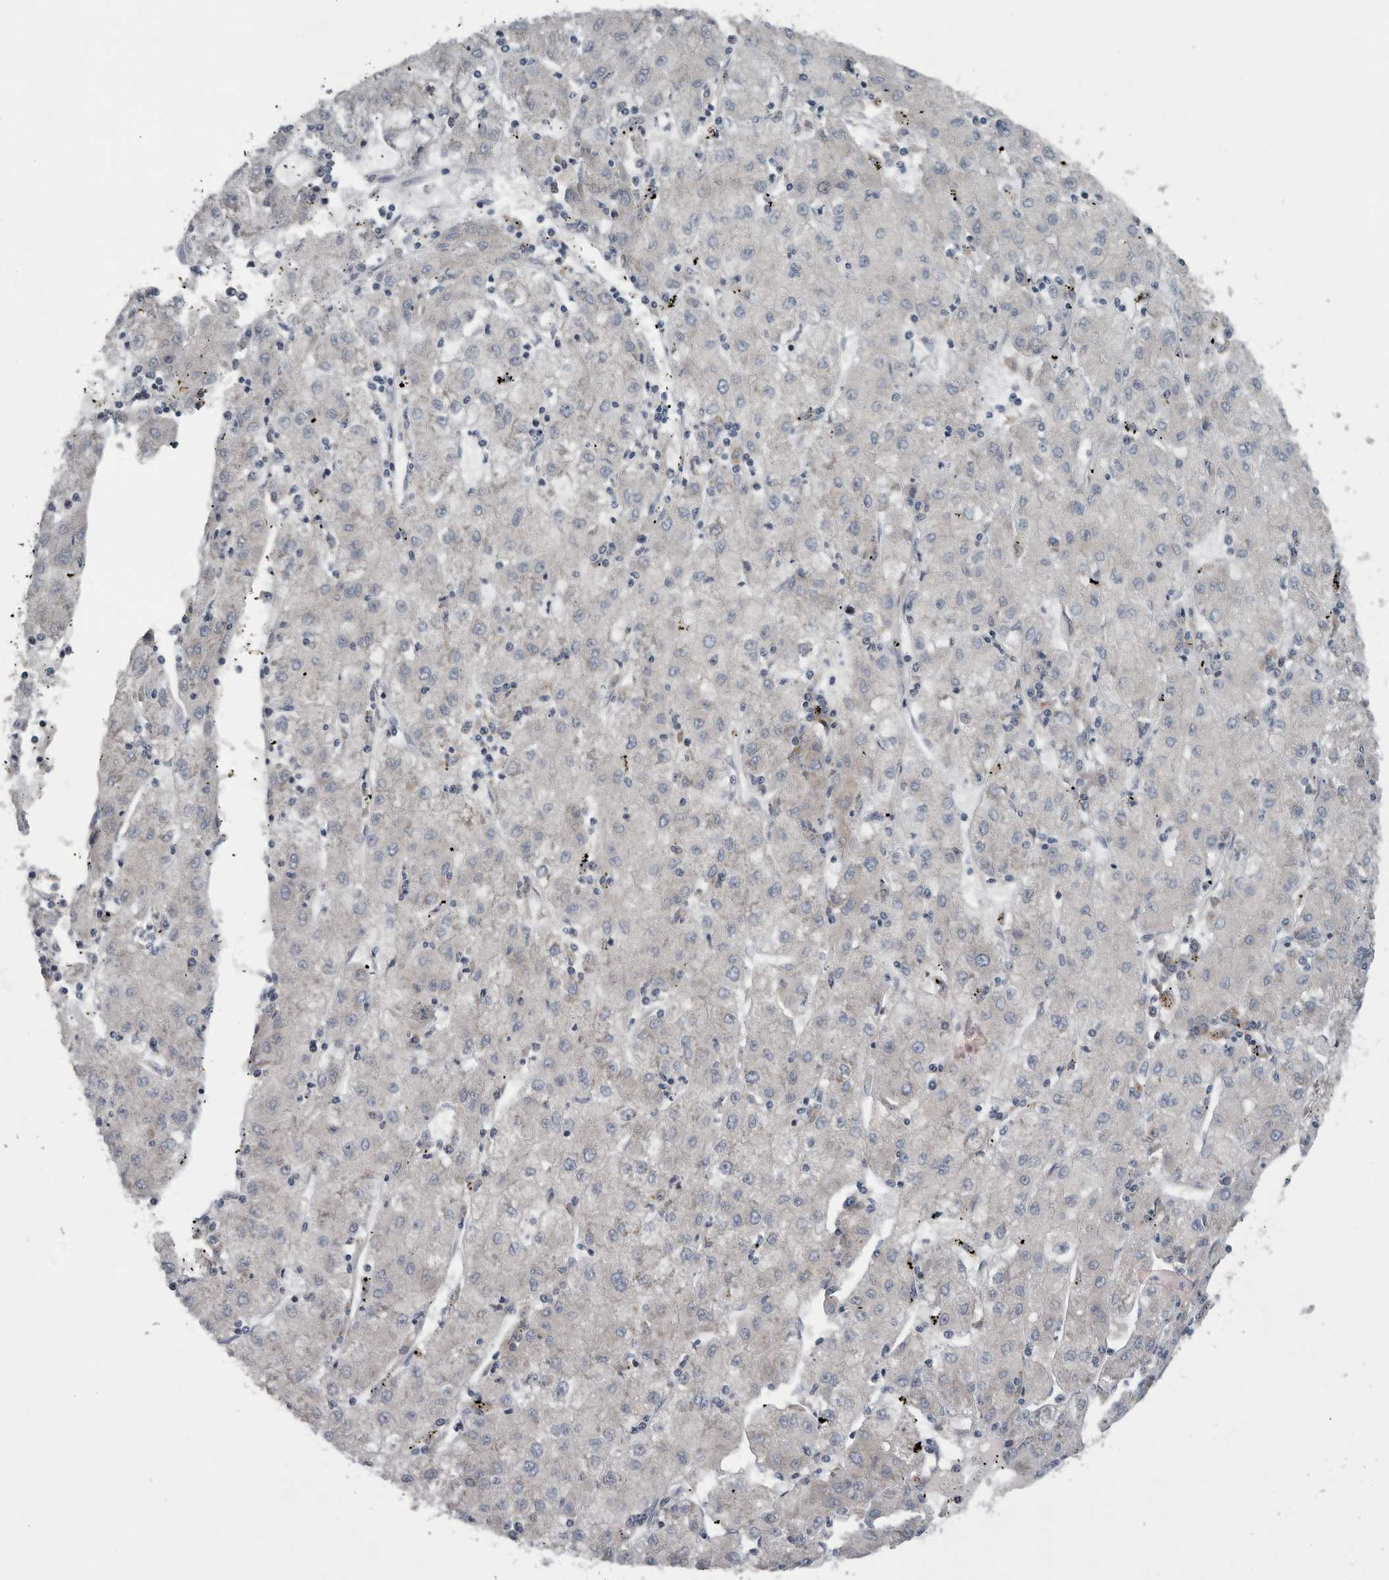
{"staining": {"intensity": "negative", "quantity": "none", "location": "none"}, "tissue": "liver cancer", "cell_type": "Tumor cells", "image_type": "cancer", "snomed": [{"axis": "morphology", "description": "Carcinoma, Hepatocellular, NOS"}, {"axis": "topography", "description": "Liver"}], "caption": "Immunohistochemical staining of liver hepatocellular carcinoma exhibits no significant positivity in tumor cells.", "gene": "TMEM199", "patient": {"sex": "male", "age": 72}}